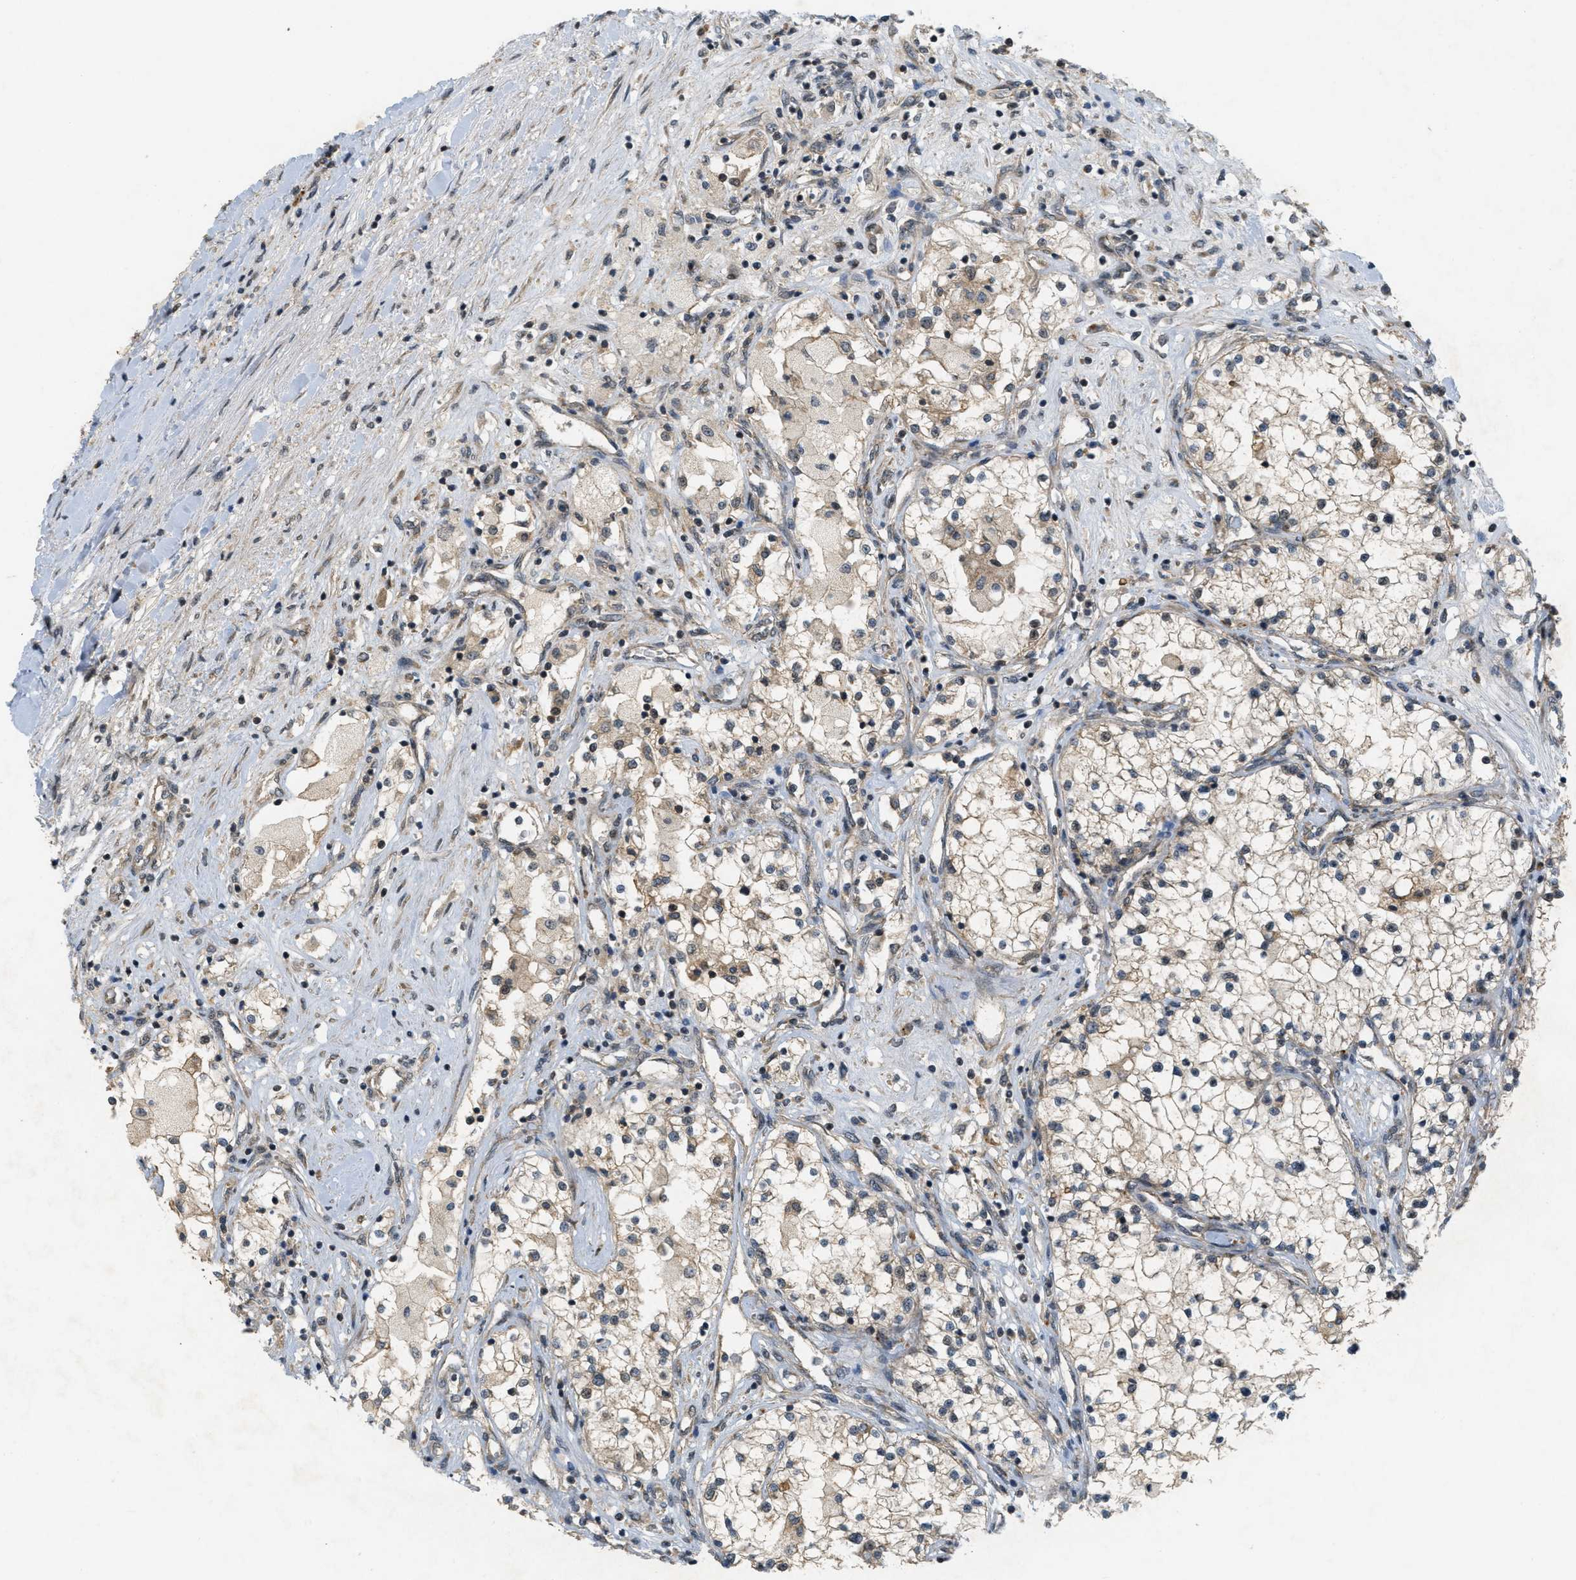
{"staining": {"intensity": "weak", "quantity": "25%-75%", "location": "cytoplasmic/membranous"}, "tissue": "renal cancer", "cell_type": "Tumor cells", "image_type": "cancer", "snomed": [{"axis": "morphology", "description": "Adenocarcinoma, NOS"}, {"axis": "topography", "description": "Kidney"}], "caption": "Human renal adenocarcinoma stained with a protein marker exhibits weak staining in tumor cells.", "gene": "PRKD1", "patient": {"sex": "male", "age": 68}}